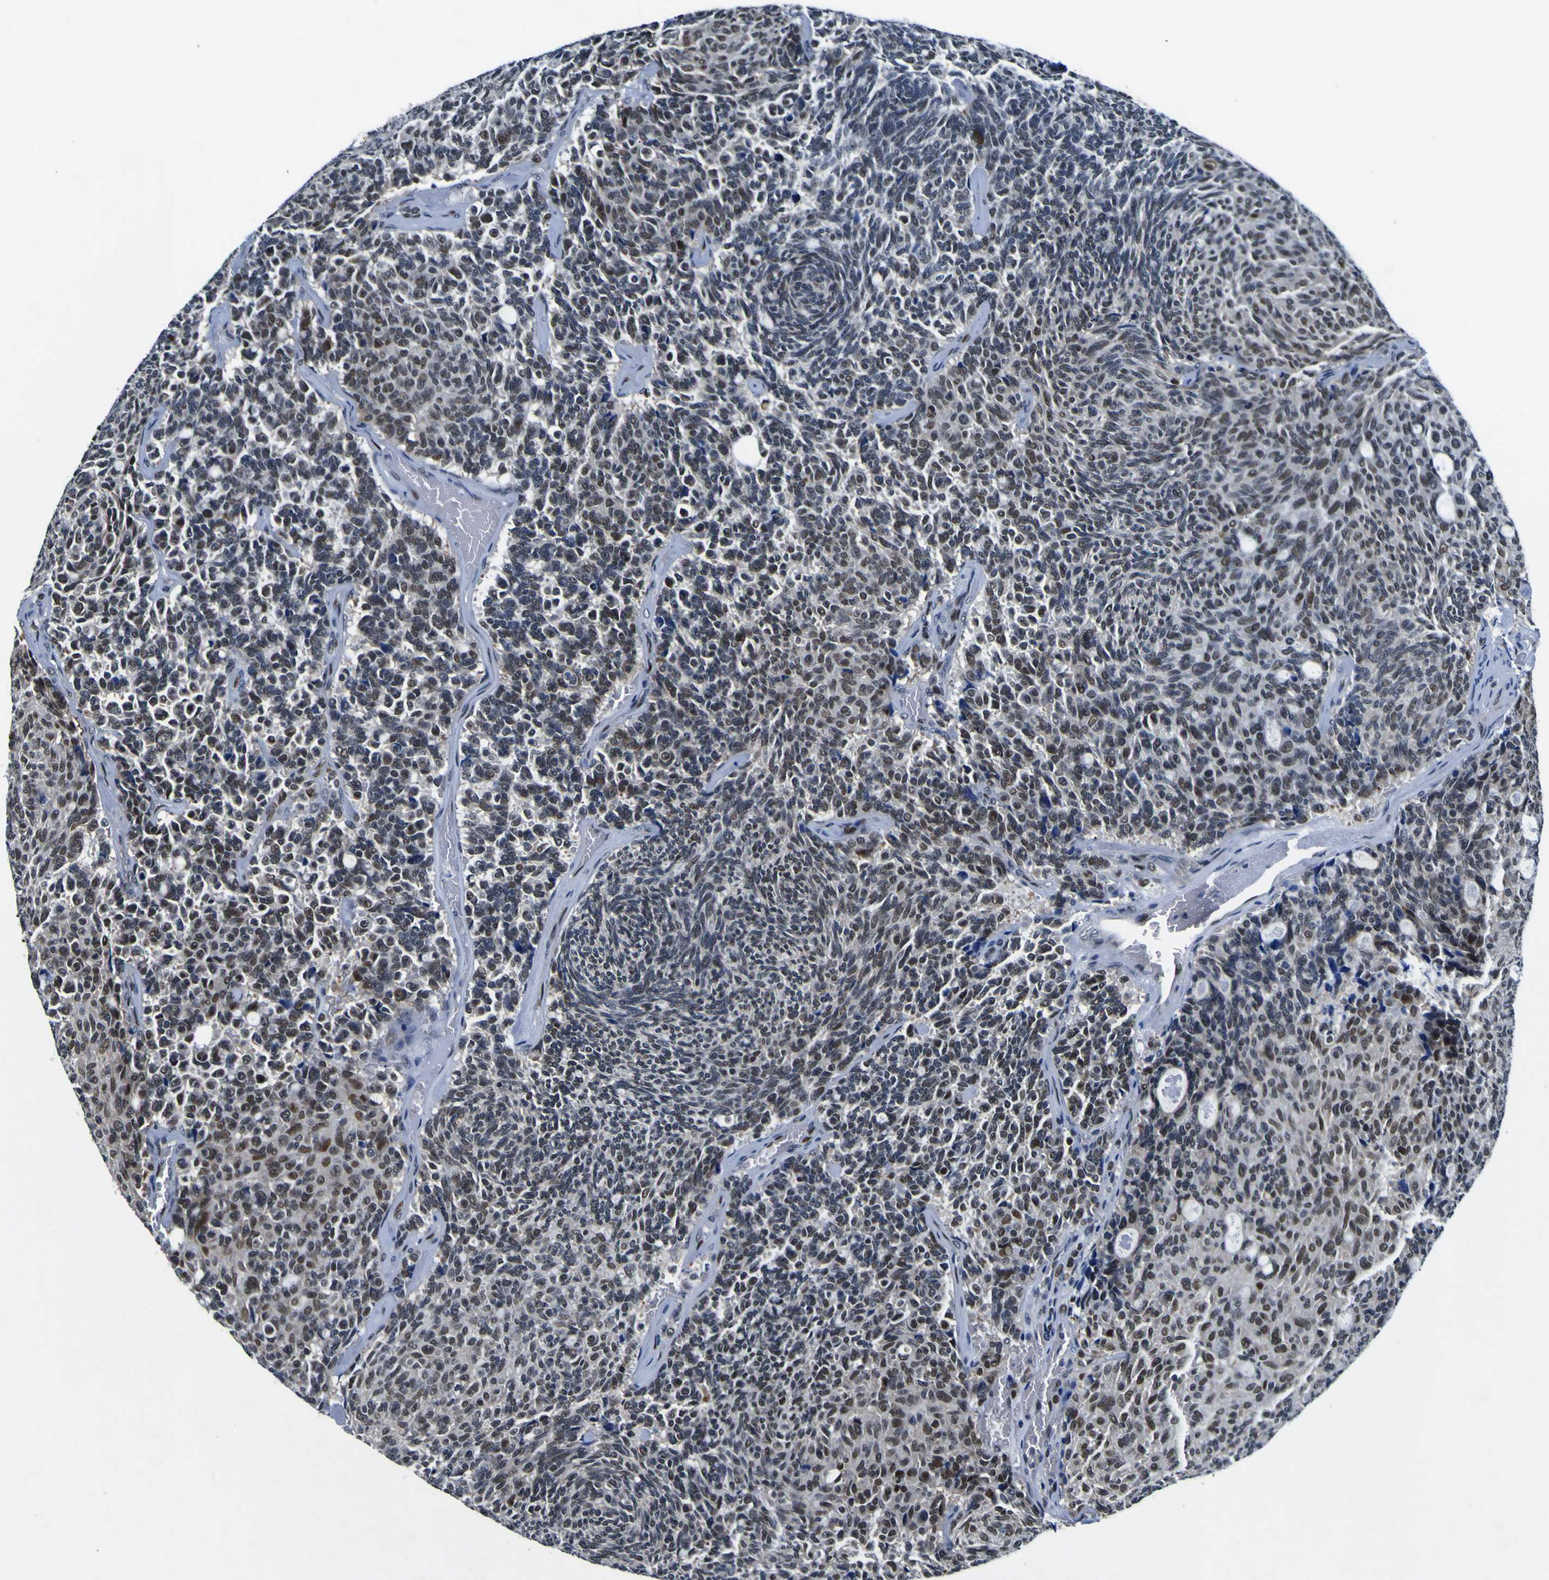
{"staining": {"intensity": "strong", "quantity": "25%-75%", "location": "nuclear"}, "tissue": "carcinoid", "cell_type": "Tumor cells", "image_type": "cancer", "snomed": [{"axis": "morphology", "description": "Carcinoid, malignant, NOS"}, {"axis": "topography", "description": "Pancreas"}], "caption": "High-magnification brightfield microscopy of carcinoid stained with DAB (brown) and counterstained with hematoxylin (blue). tumor cells exhibit strong nuclear positivity is seen in about25%-75% of cells.", "gene": "CUL4B", "patient": {"sex": "female", "age": 54}}